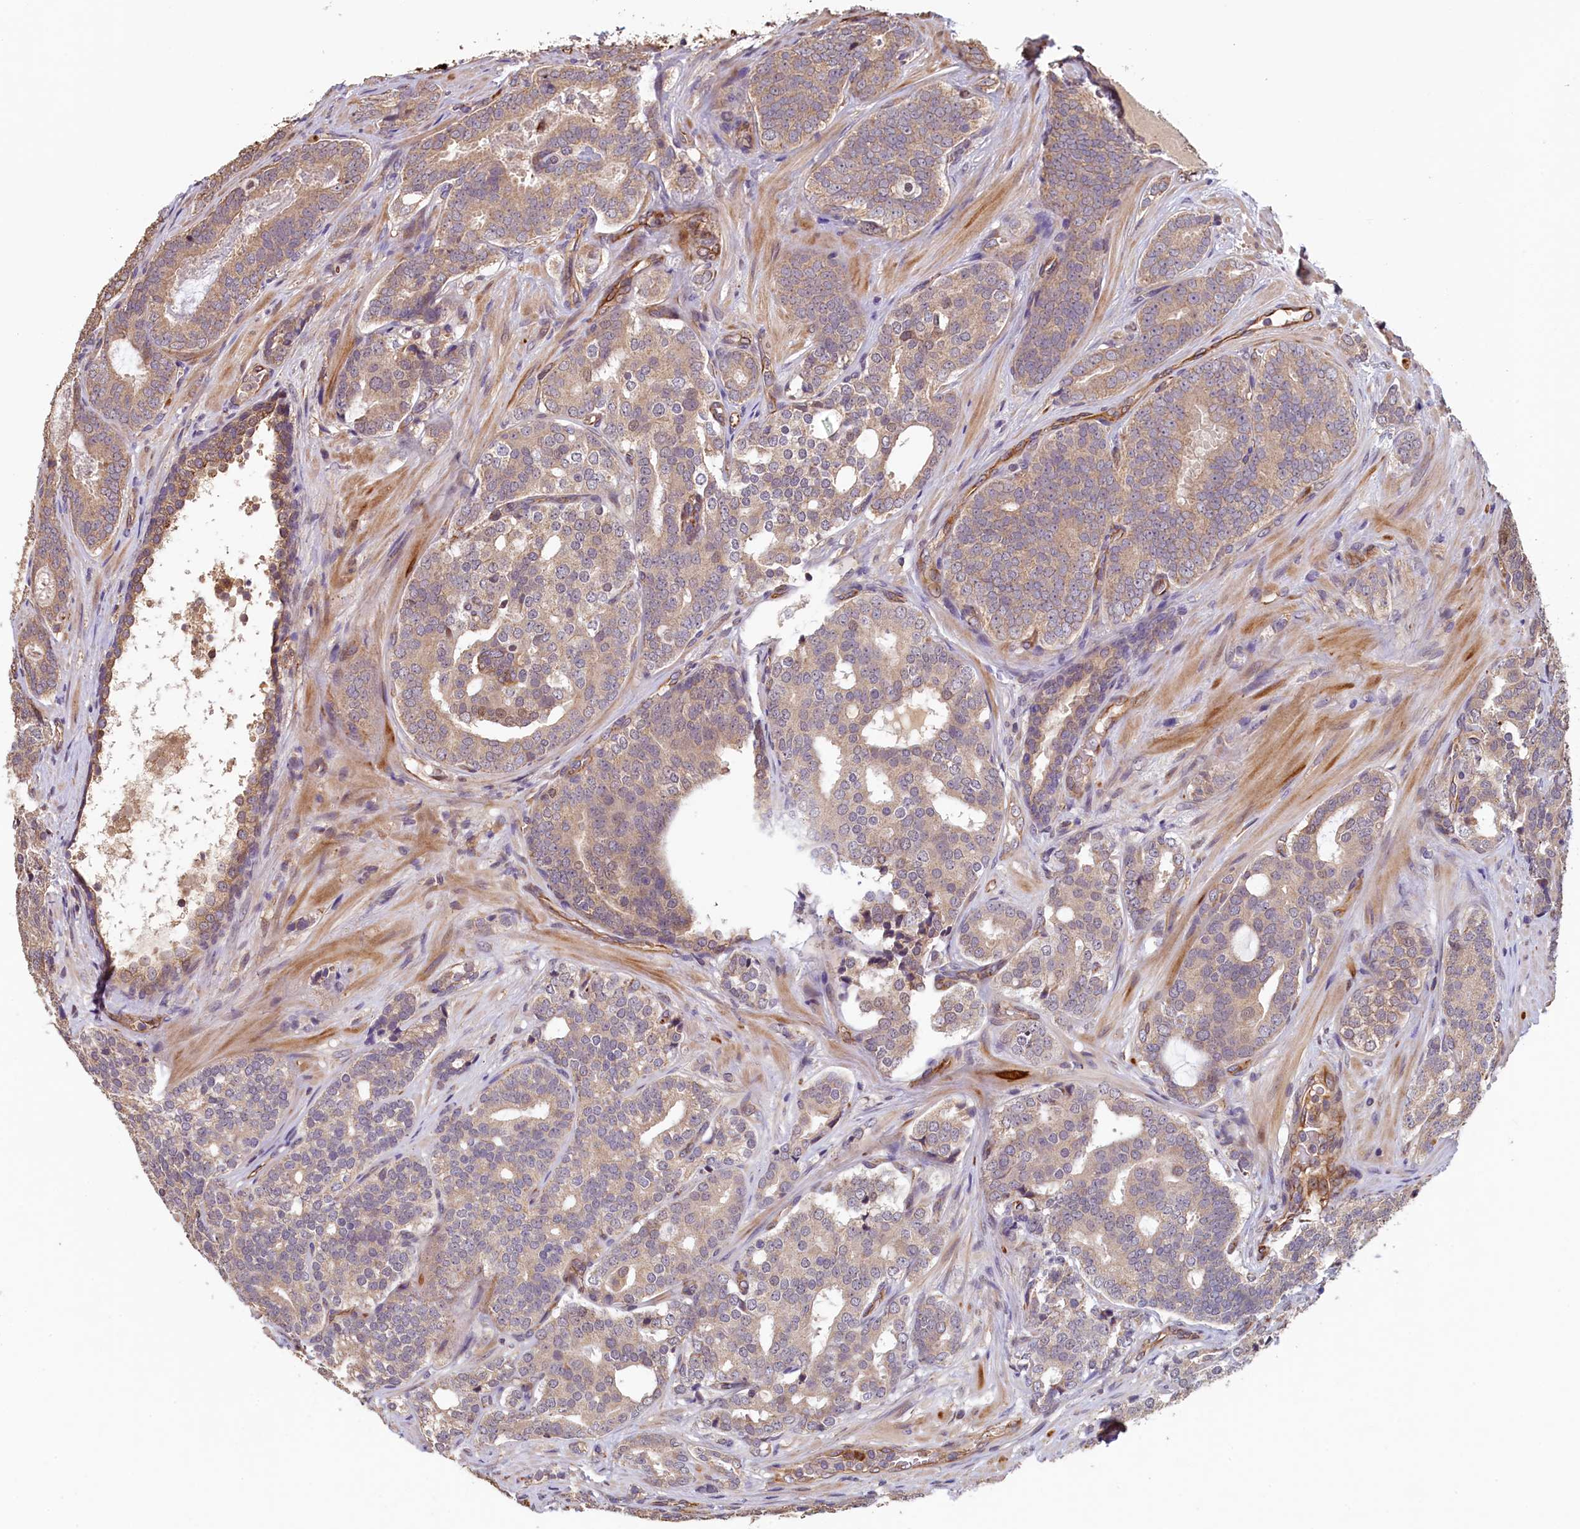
{"staining": {"intensity": "moderate", "quantity": ">75%", "location": "cytoplasmic/membranous"}, "tissue": "prostate cancer", "cell_type": "Tumor cells", "image_type": "cancer", "snomed": [{"axis": "morphology", "description": "Adenocarcinoma, High grade"}, {"axis": "topography", "description": "Prostate"}], "caption": "IHC histopathology image of prostate cancer (high-grade adenocarcinoma) stained for a protein (brown), which exhibits medium levels of moderate cytoplasmic/membranous staining in approximately >75% of tumor cells.", "gene": "ACSBG1", "patient": {"sex": "male", "age": 63}}